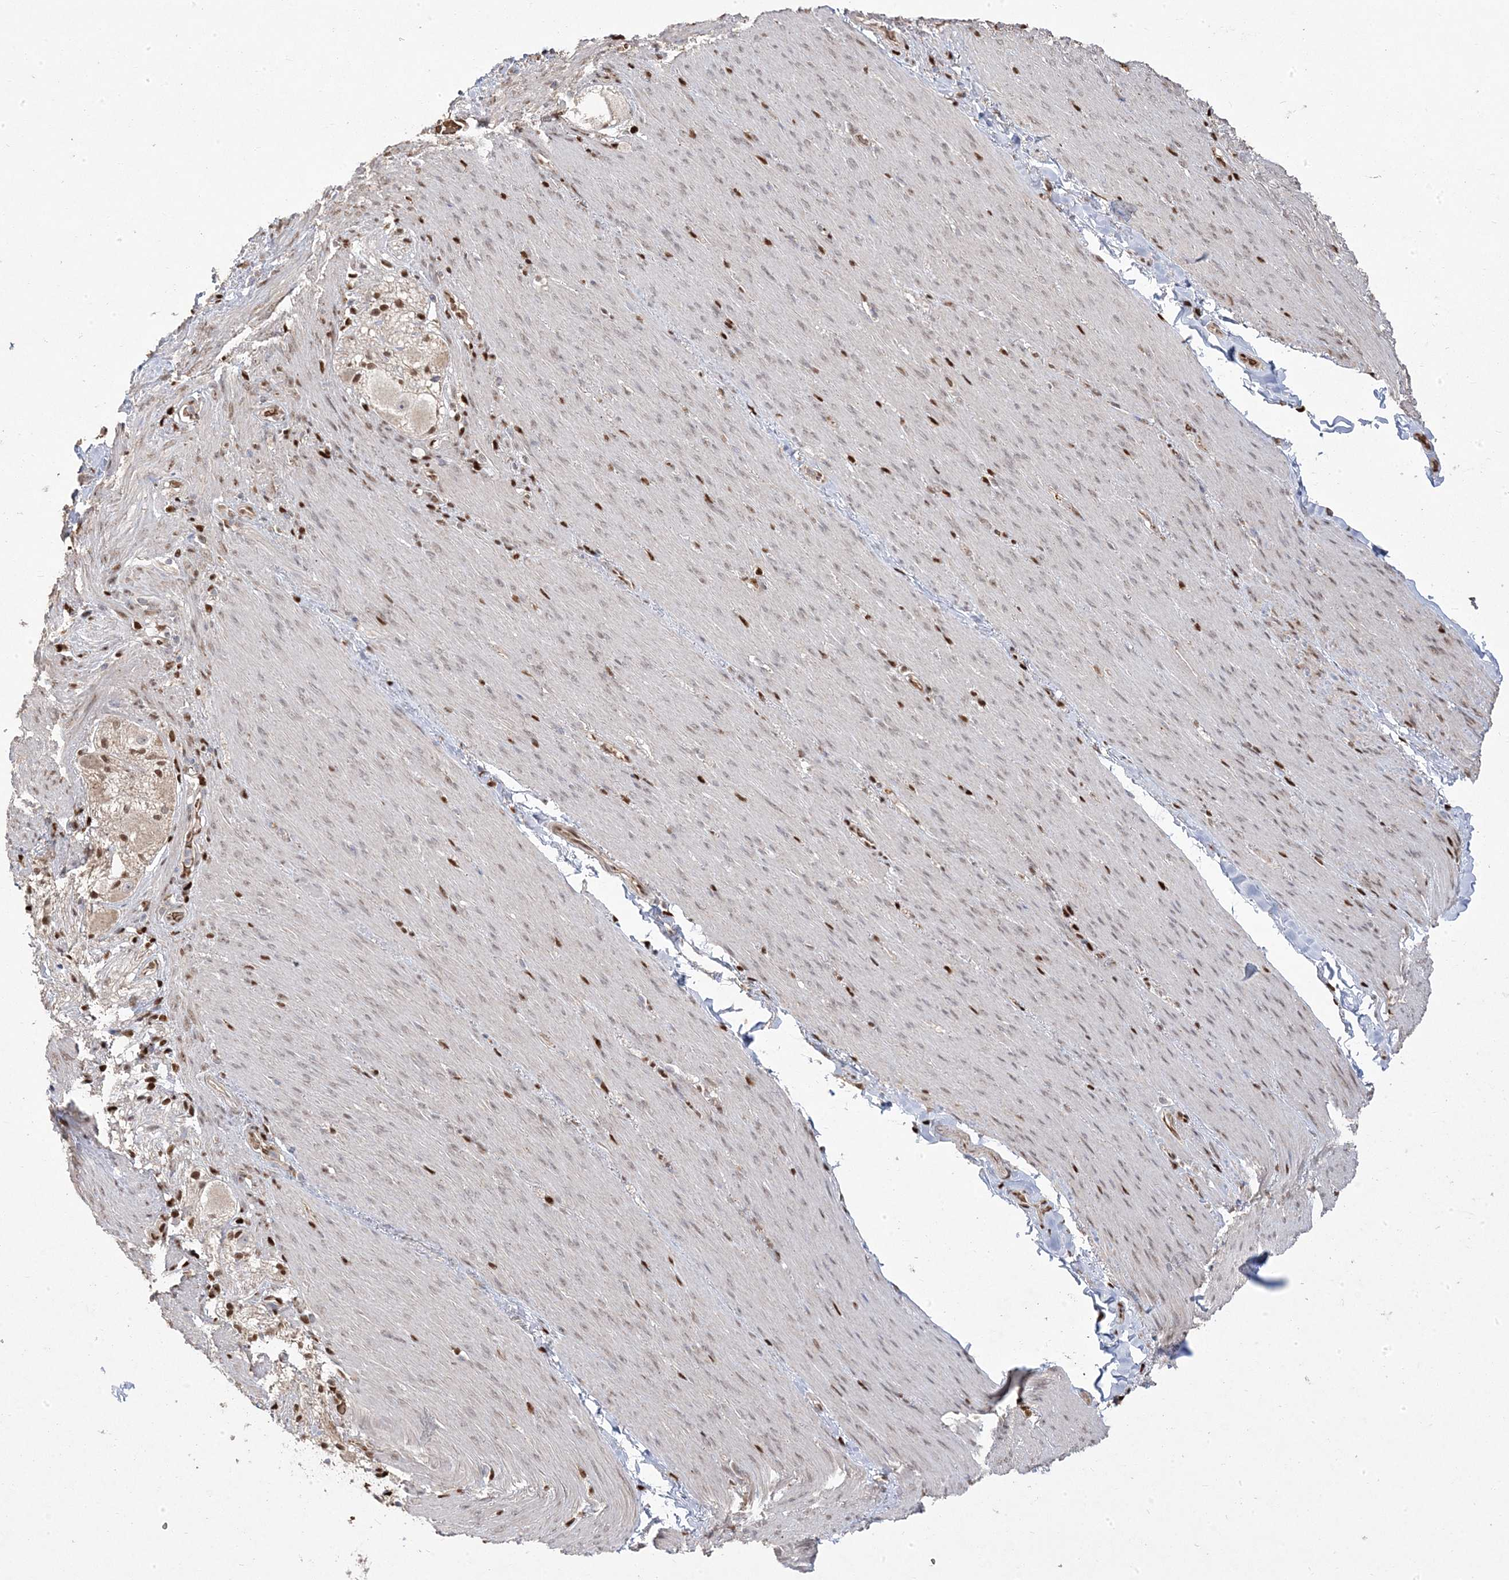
{"staining": {"intensity": "moderate", "quantity": "25%-75%", "location": "cytoplasmic/membranous,nuclear"}, "tissue": "adipose tissue", "cell_type": "Adipocytes", "image_type": "normal", "snomed": [{"axis": "morphology", "description": "Normal tissue, NOS"}, {"axis": "topography", "description": "Colon"}, {"axis": "topography", "description": "Peripheral nerve tissue"}], "caption": "An image of human adipose tissue stained for a protein demonstrates moderate cytoplasmic/membranous,nuclear brown staining in adipocytes.", "gene": "PPOX", "patient": {"sex": "female", "age": 61}}